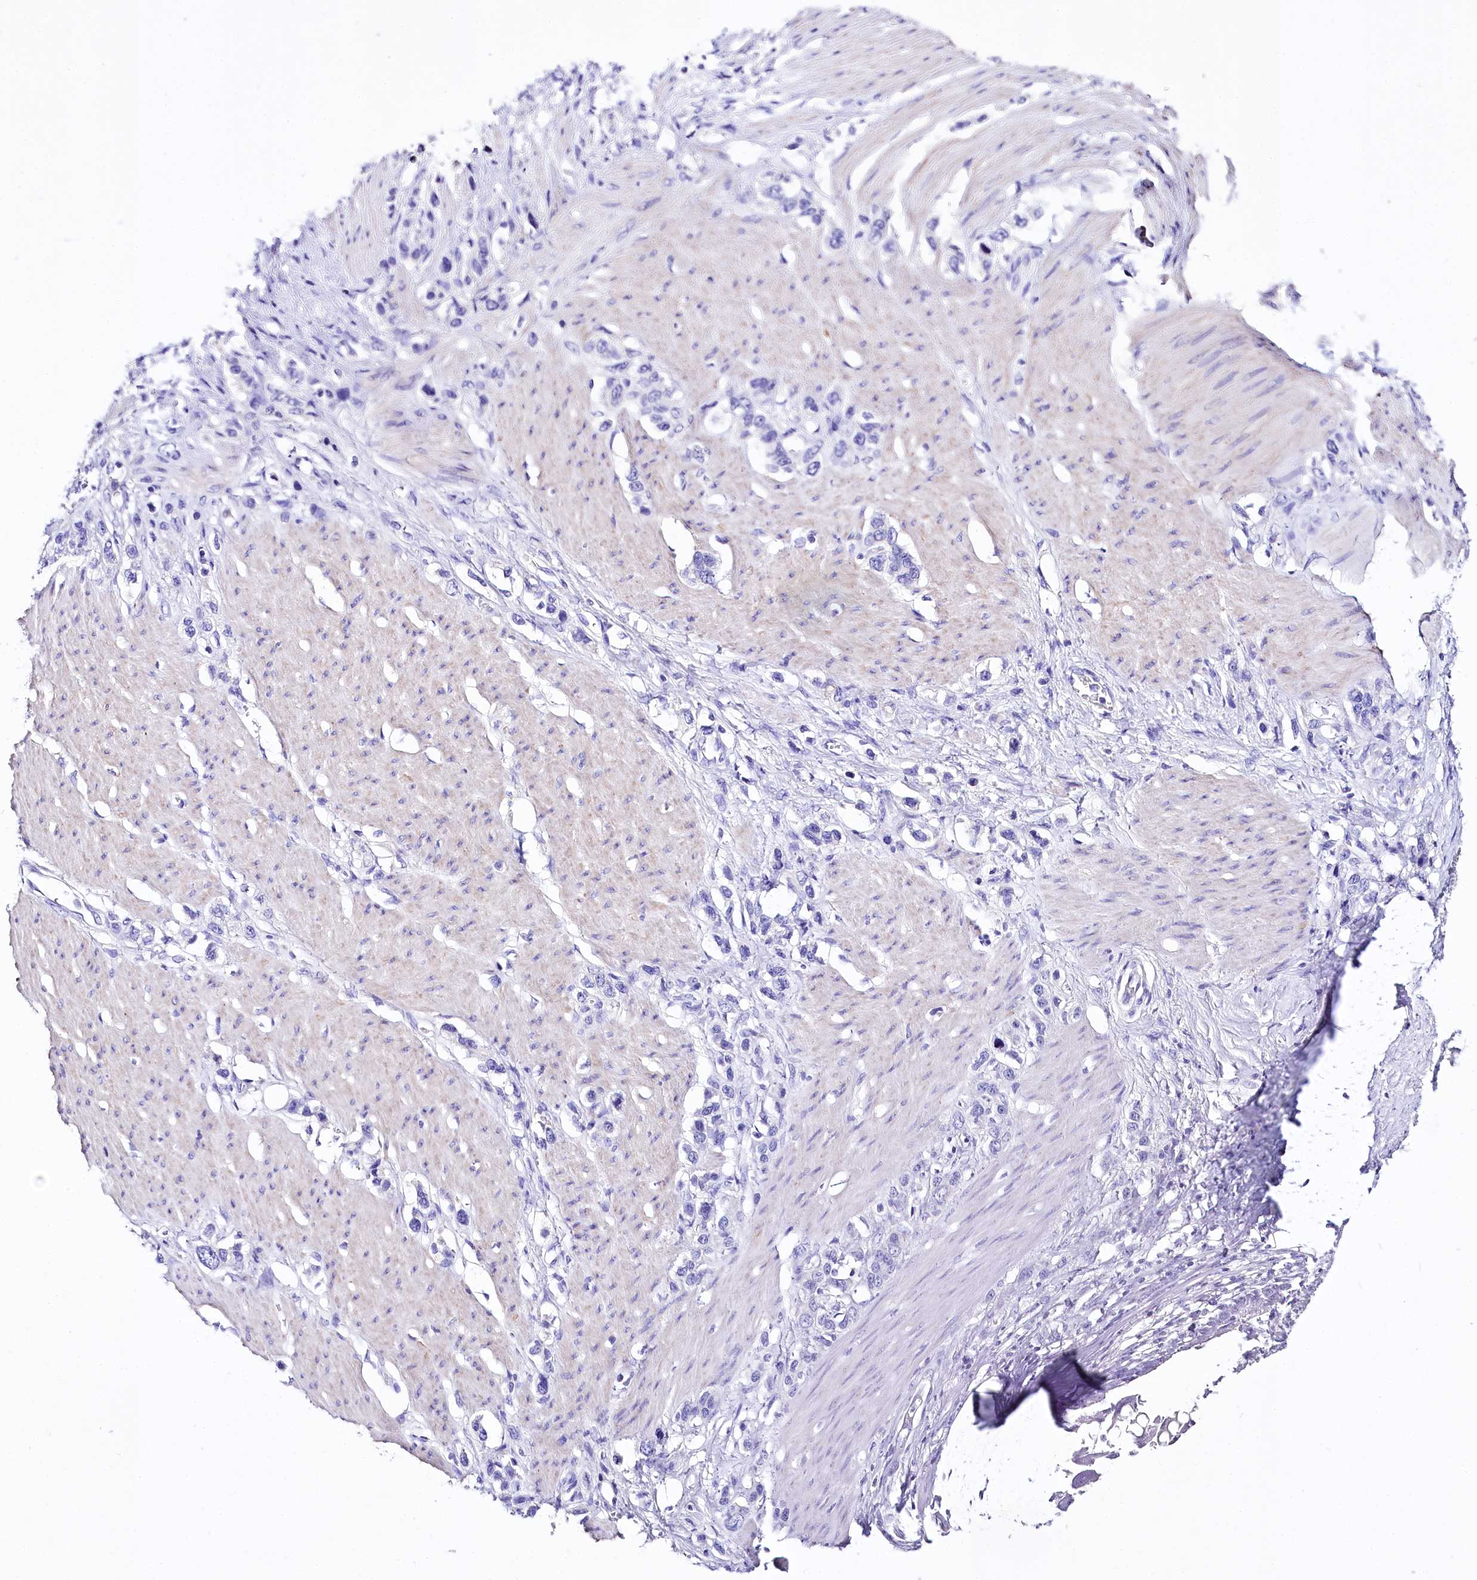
{"staining": {"intensity": "negative", "quantity": "none", "location": "none"}, "tissue": "stomach cancer", "cell_type": "Tumor cells", "image_type": "cancer", "snomed": [{"axis": "morphology", "description": "Adenocarcinoma, NOS"}, {"axis": "morphology", "description": "Adenocarcinoma, High grade"}, {"axis": "topography", "description": "Stomach, upper"}, {"axis": "topography", "description": "Stomach, lower"}], "caption": "This is a photomicrograph of IHC staining of stomach adenocarcinoma, which shows no positivity in tumor cells.", "gene": "A2ML1", "patient": {"sex": "female", "age": 65}}